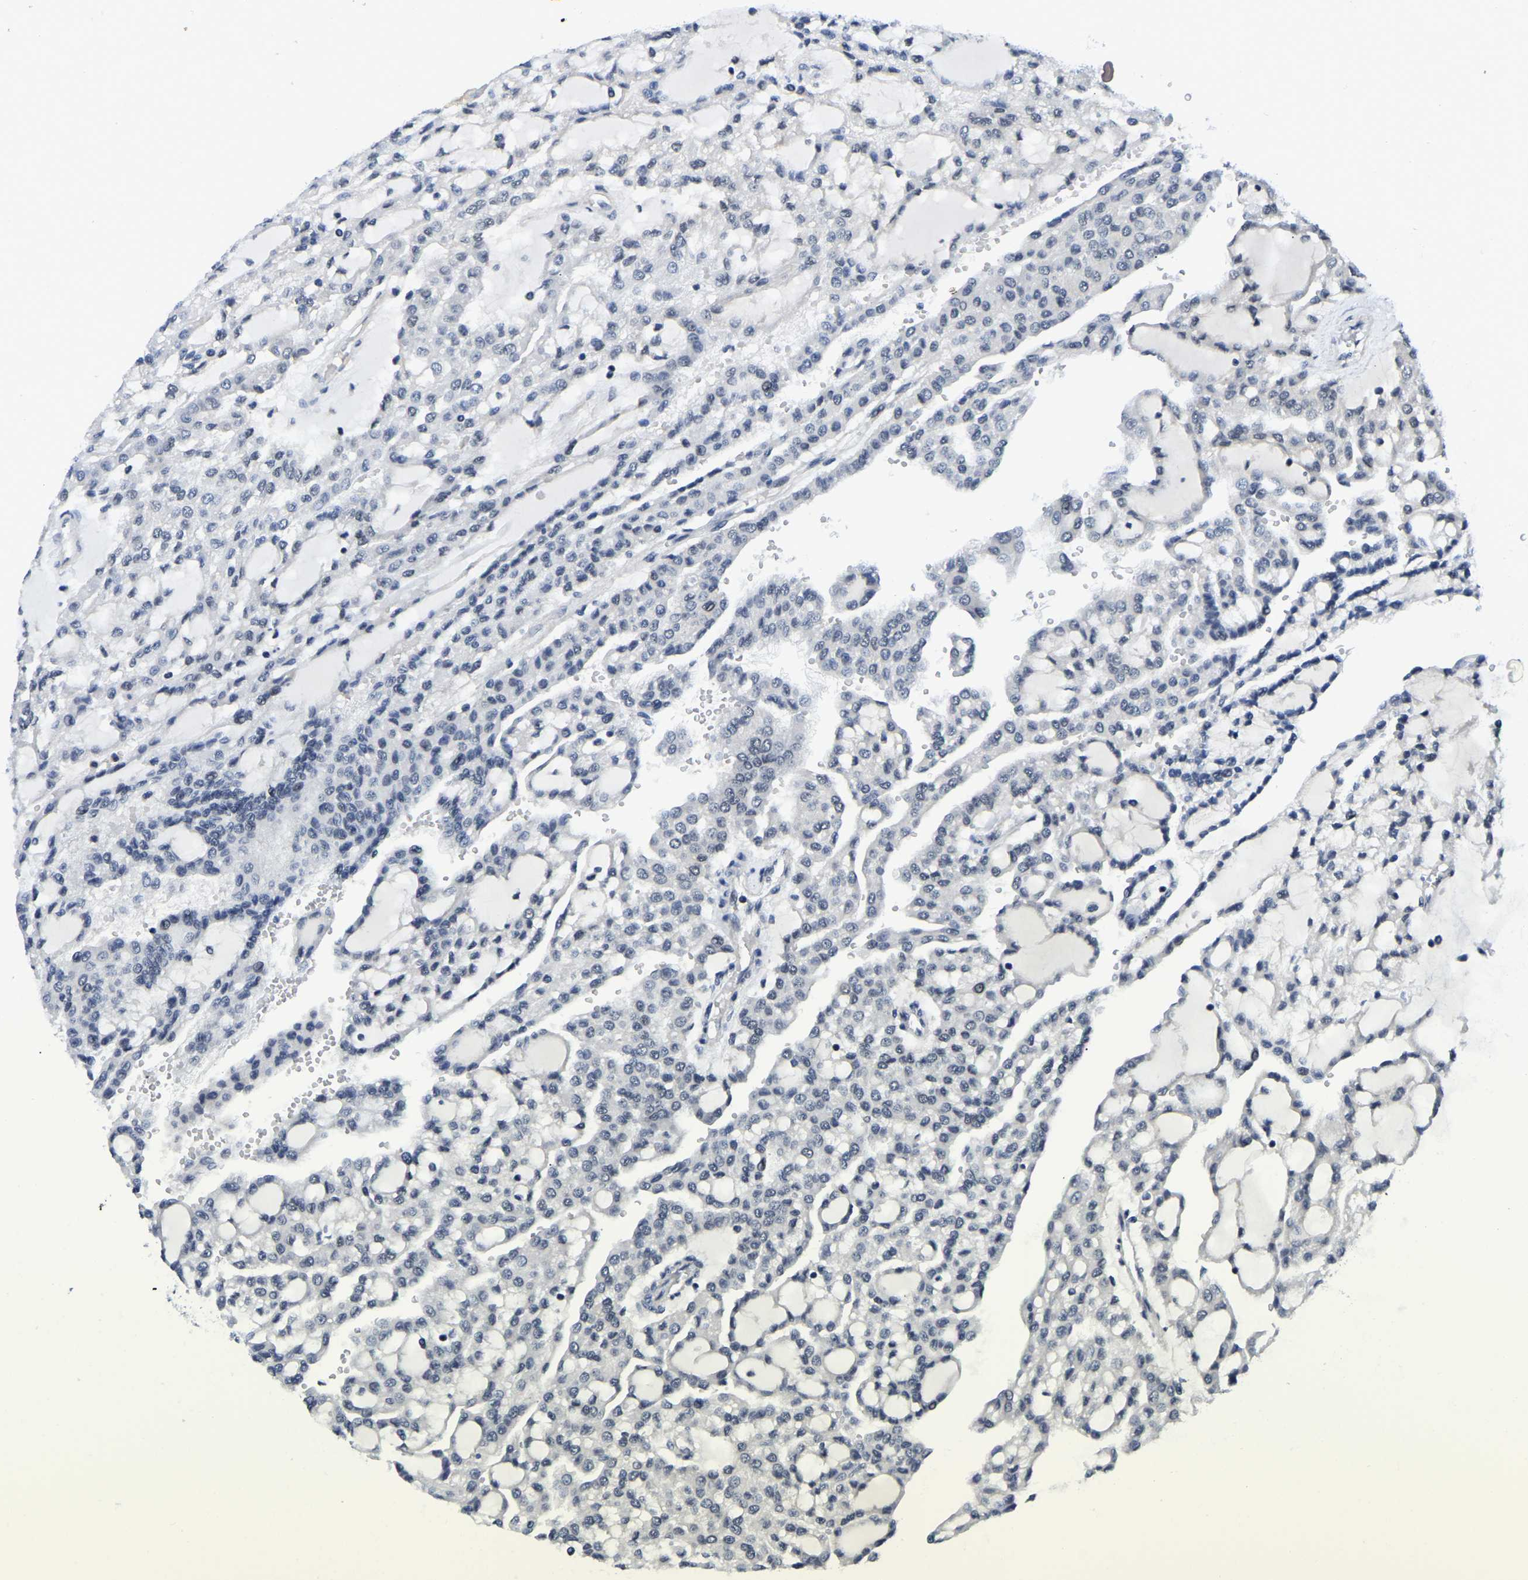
{"staining": {"intensity": "negative", "quantity": "none", "location": "none"}, "tissue": "renal cancer", "cell_type": "Tumor cells", "image_type": "cancer", "snomed": [{"axis": "morphology", "description": "Adenocarcinoma, NOS"}, {"axis": "topography", "description": "Kidney"}], "caption": "Immunohistochemistry photomicrograph of neoplastic tissue: human renal cancer stained with DAB (3,3'-diaminobenzidine) exhibits no significant protein positivity in tumor cells.", "gene": "POLDIP3", "patient": {"sex": "male", "age": 63}}